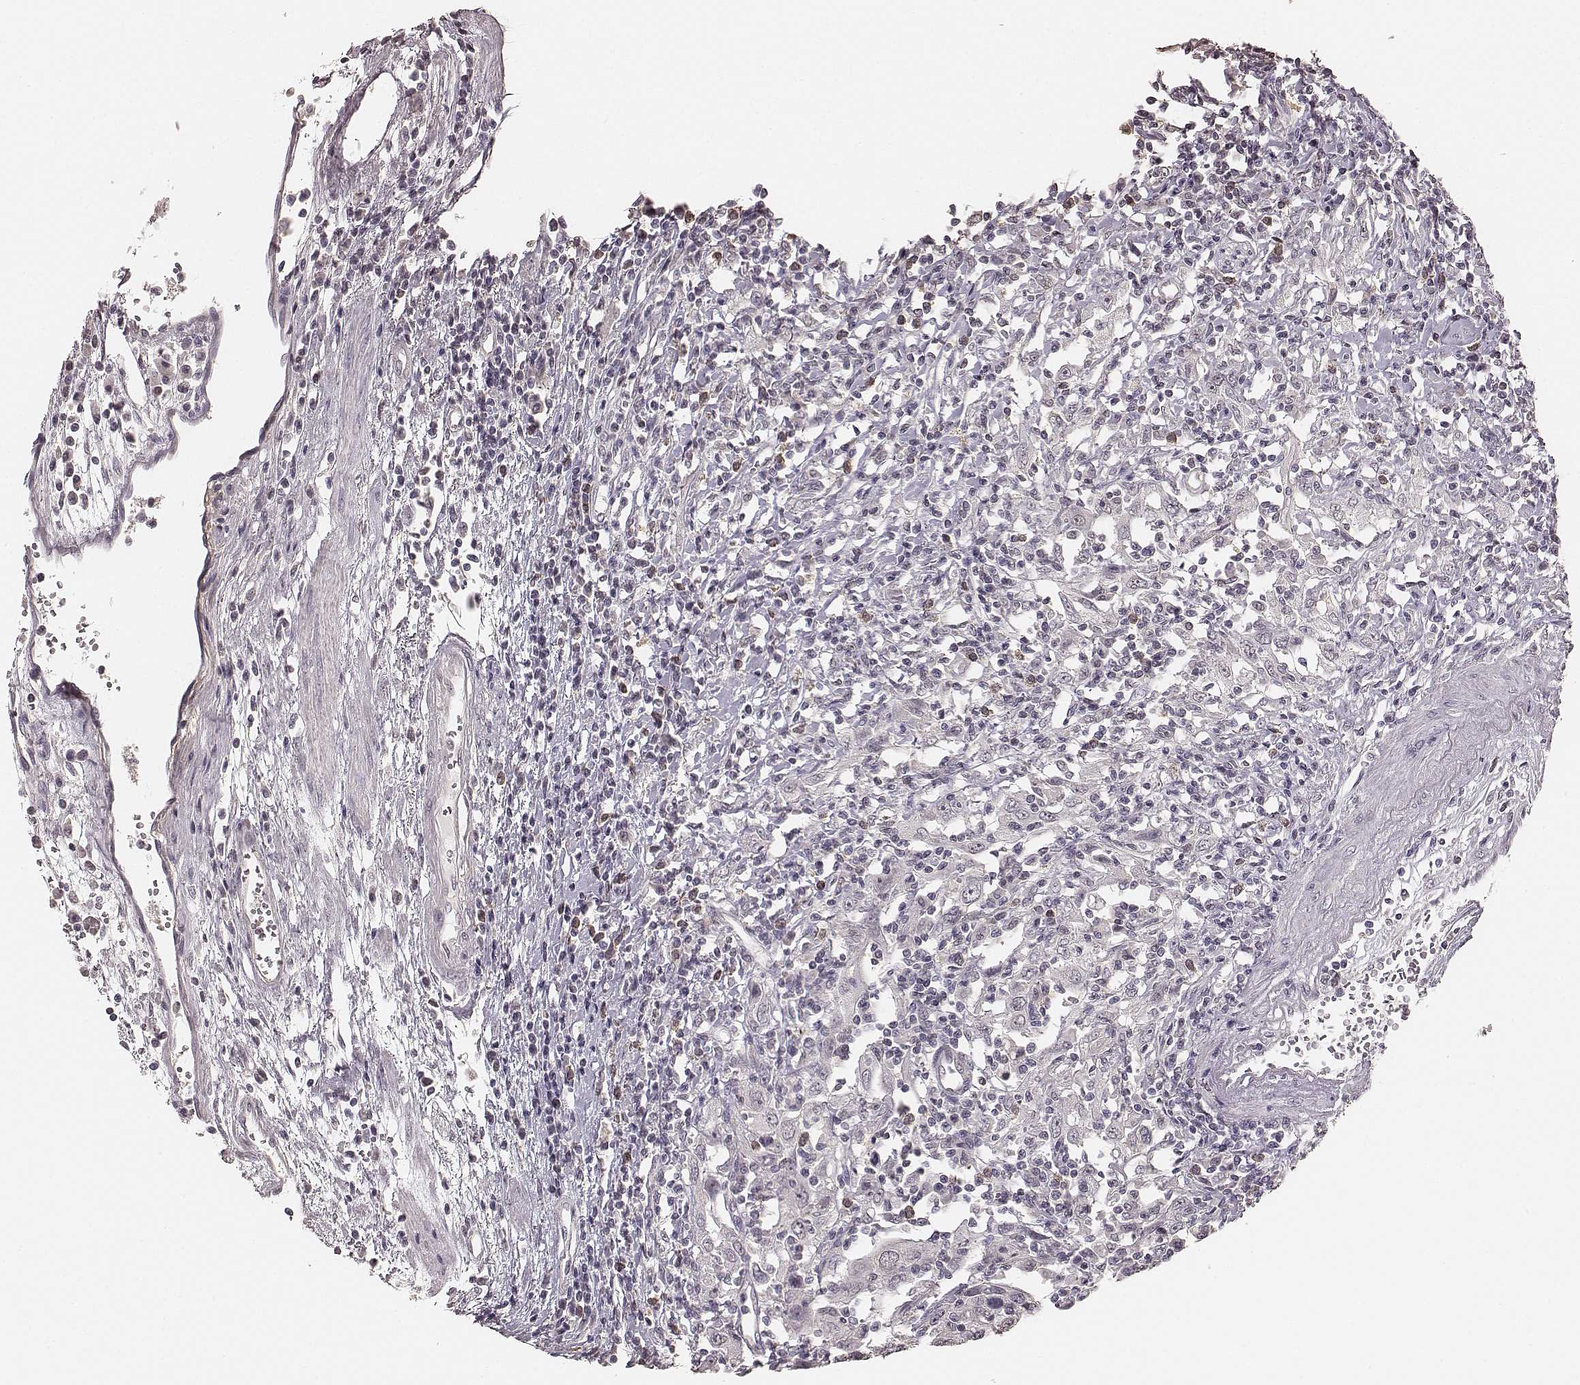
{"staining": {"intensity": "negative", "quantity": "none", "location": "none"}, "tissue": "urothelial cancer", "cell_type": "Tumor cells", "image_type": "cancer", "snomed": [{"axis": "morphology", "description": "Urothelial carcinoma, High grade"}, {"axis": "topography", "description": "Urinary bladder"}], "caption": "The immunohistochemistry micrograph has no significant positivity in tumor cells of urothelial cancer tissue. Brightfield microscopy of immunohistochemistry stained with DAB (brown) and hematoxylin (blue), captured at high magnification.", "gene": "LY6K", "patient": {"sex": "female", "age": 85}}